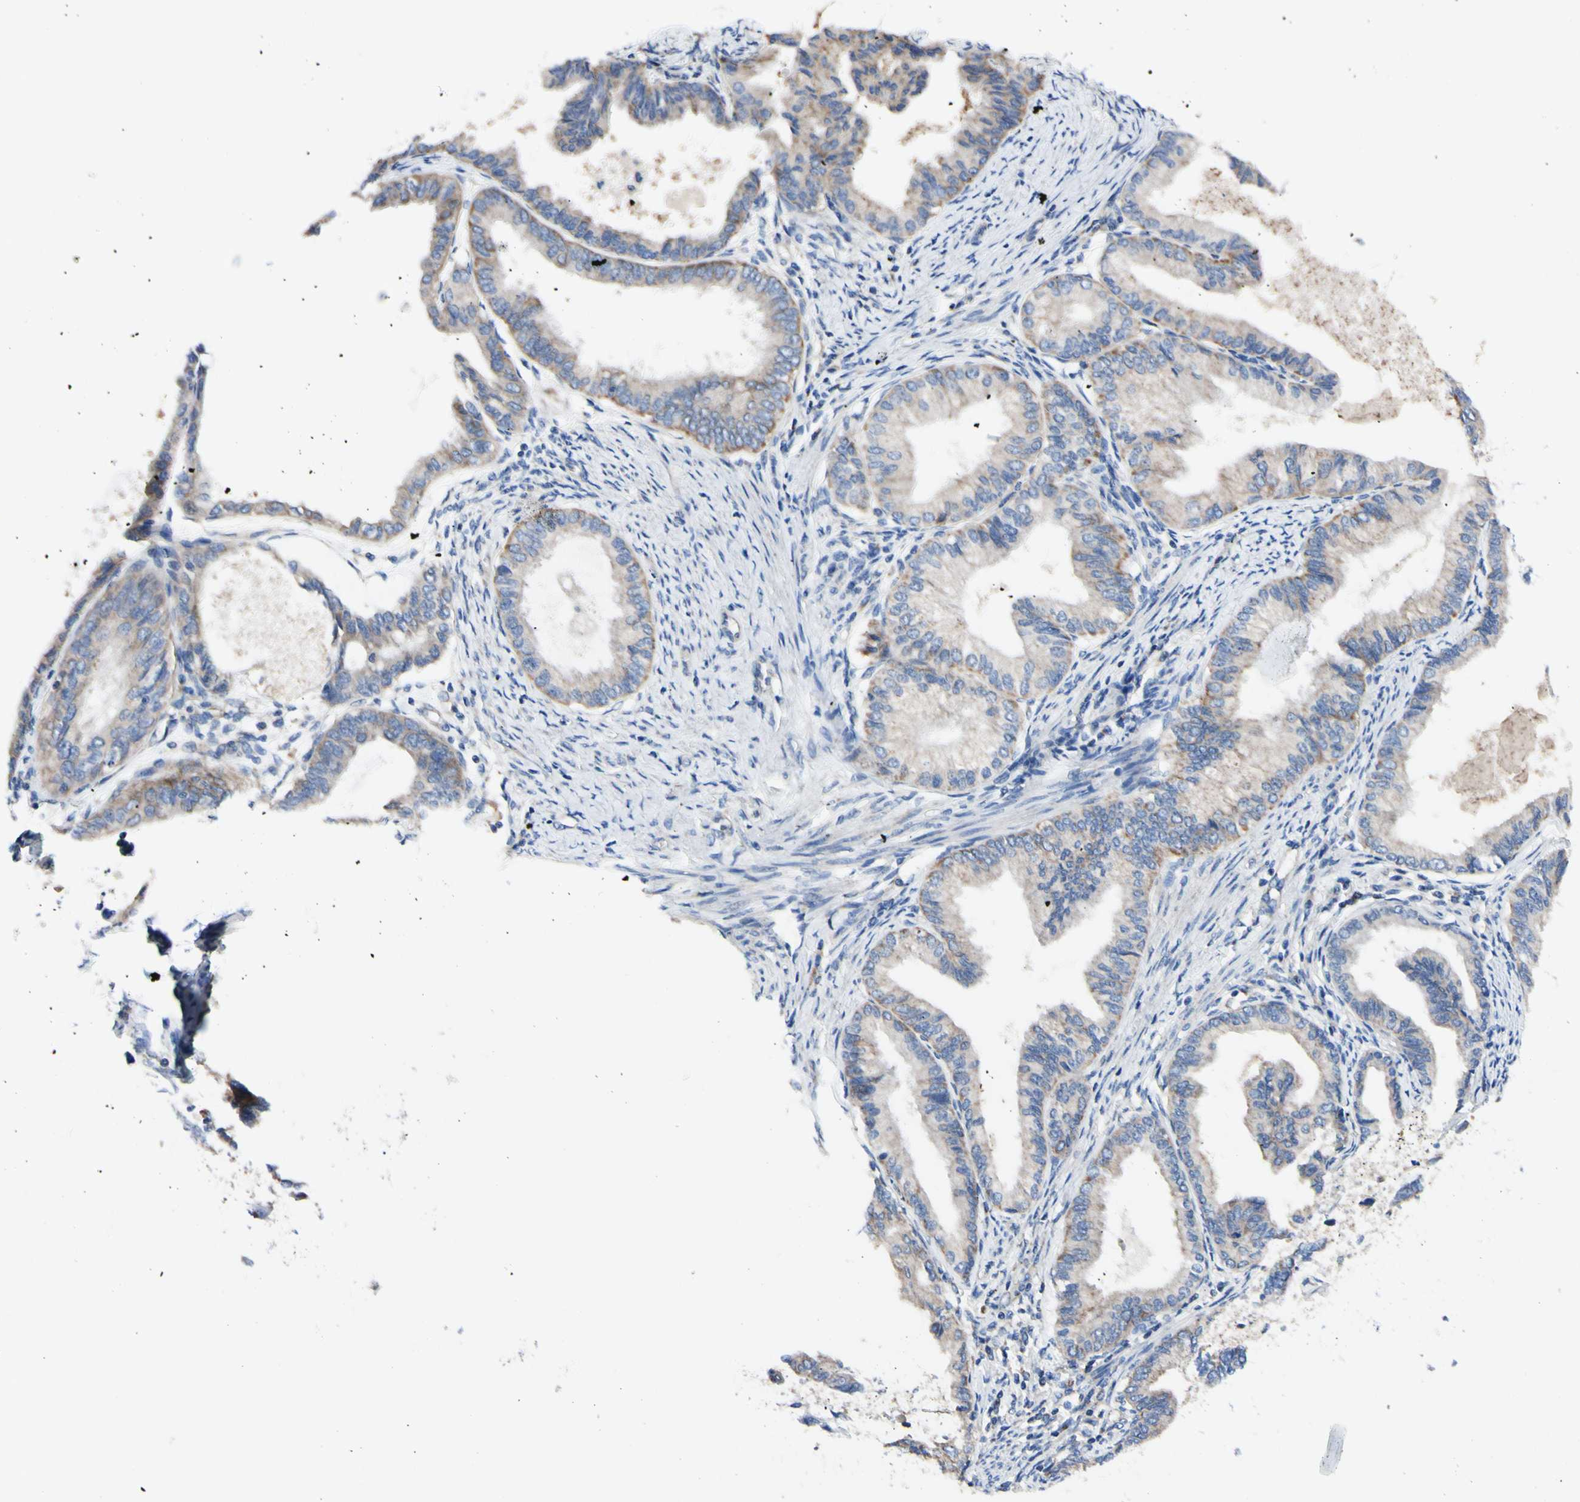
{"staining": {"intensity": "weak", "quantity": ">75%", "location": "cytoplasmic/membranous"}, "tissue": "endometrial cancer", "cell_type": "Tumor cells", "image_type": "cancer", "snomed": [{"axis": "morphology", "description": "Adenocarcinoma, NOS"}, {"axis": "topography", "description": "Endometrium"}], "caption": "Brown immunohistochemical staining in endometrial cancer (adenocarcinoma) exhibits weak cytoplasmic/membranous staining in about >75% of tumor cells. Using DAB (3,3'-diaminobenzidine) (brown) and hematoxylin (blue) stains, captured at high magnification using brightfield microscopy.", "gene": "FMR1", "patient": {"sex": "female", "age": 86}}